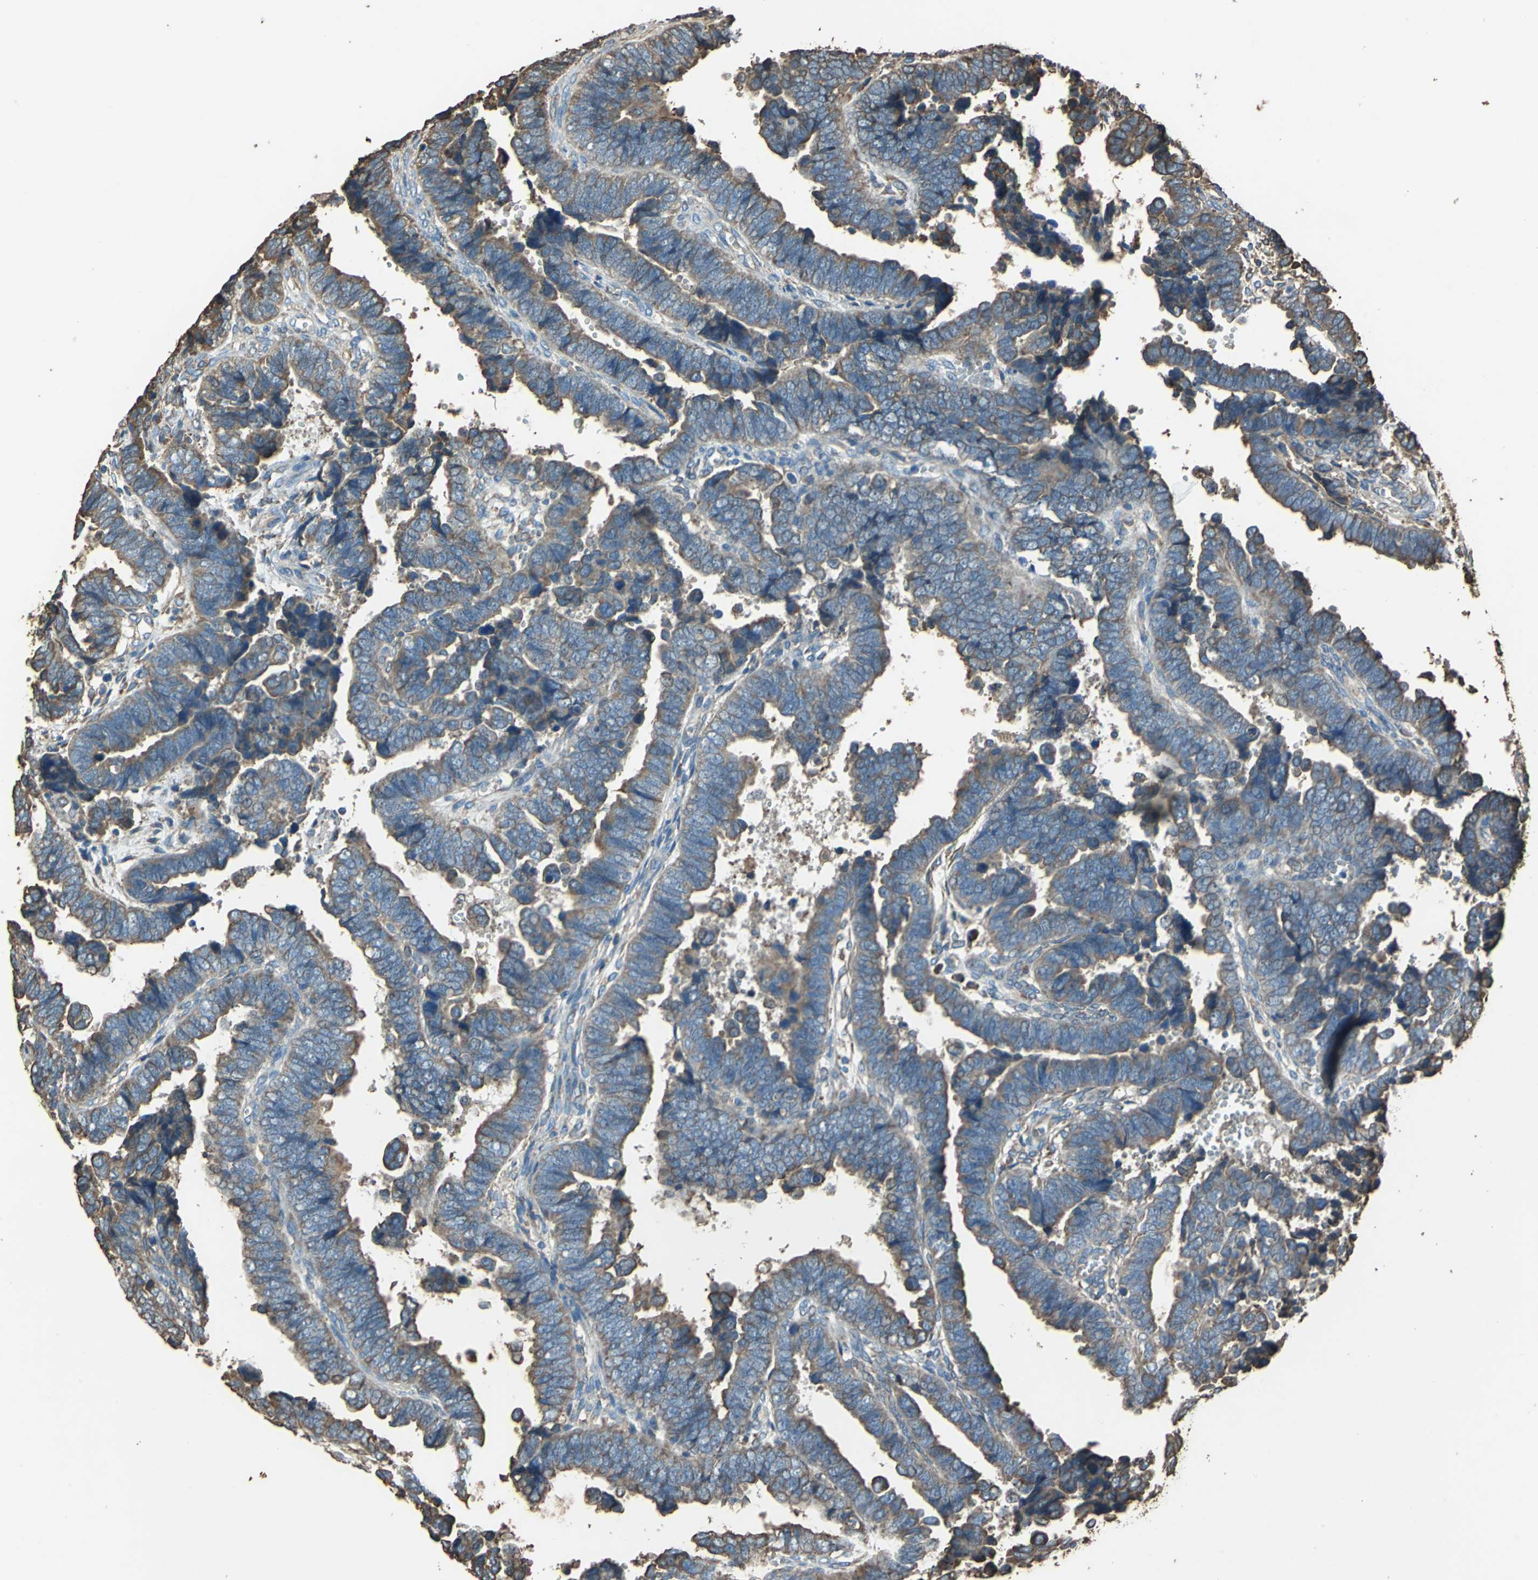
{"staining": {"intensity": "strong", "quantity": ">75%", "location": "cytoplasmic/membranous"}, "tissue": "endometrial cancer", "cell_type": "Tumor cells", "image_type": "cancer", "snomed": [{"axis": "morphology", "description": "Adenocarcinoma, NOS"}, {"axis": "topography", "description": "Endometrium"}], "caption": "Immunohistochemical staining of human endometrial adenocarcinoma displays strong cytoplasmic/membranous protein expression in approximately >75% of tumor cells.", "gene": "GPANK1", "patient": {"sex": "female", "age": 75}}